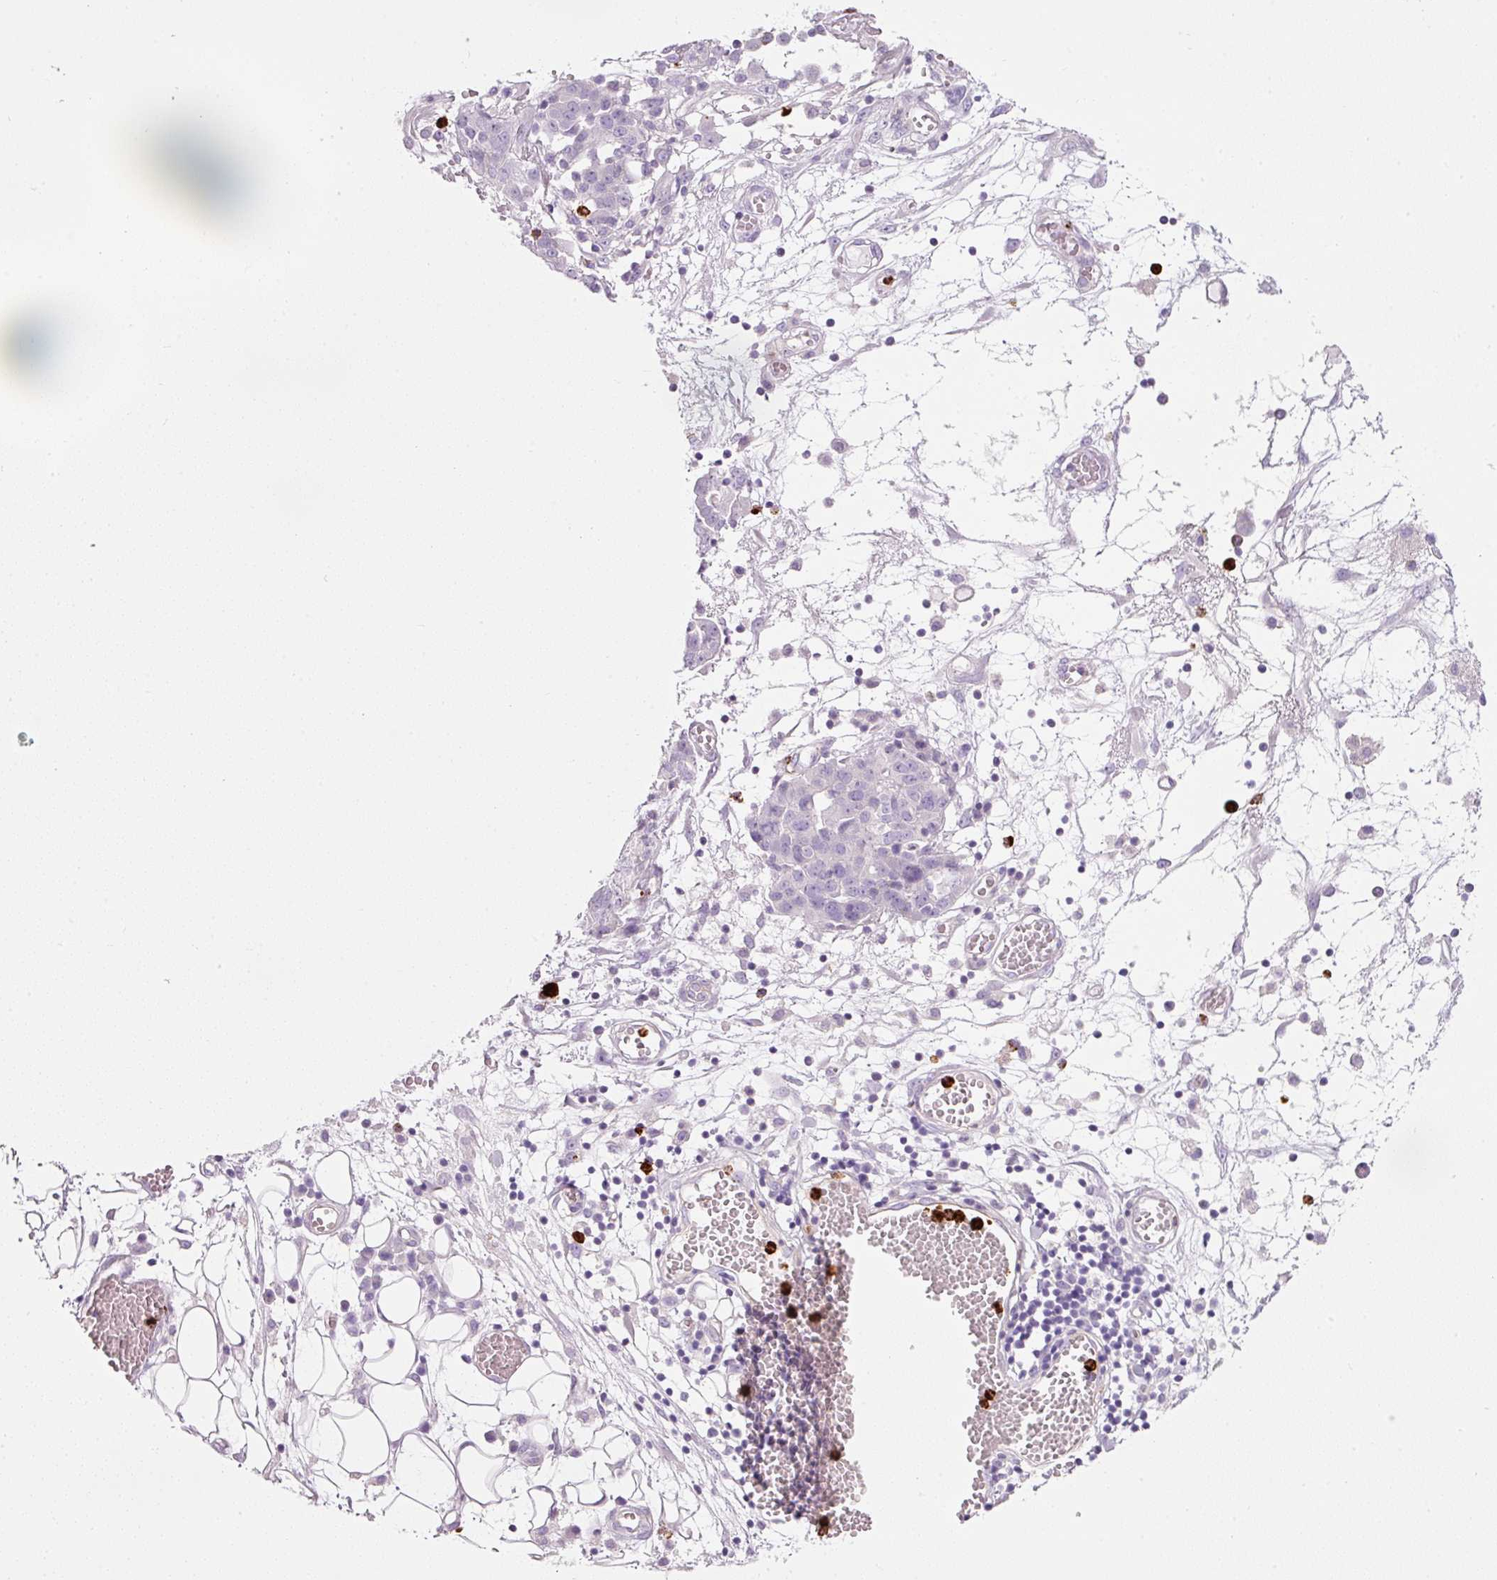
{"staining": {"intensity": "negative", "quantity": "none", "location": "none"}, "tissue": "ovarian cancer", "cell_type": "Tumor cells", "image_type": "cancer", "snomed": [{"axis": "morphology", "description": "Cystadenocarcinoma, serous, NOS"}, {"axis": "topography", "description": "Soft tissue"}, {"axis": "topography", "description": "Ovary"}], "caption": "Image shows no significant protein staining in tumor cells of serous cystadenocarcinoma (ovarian).", "gene": "MAP3K3", "patient": {"sex": "female", "age": 57}}